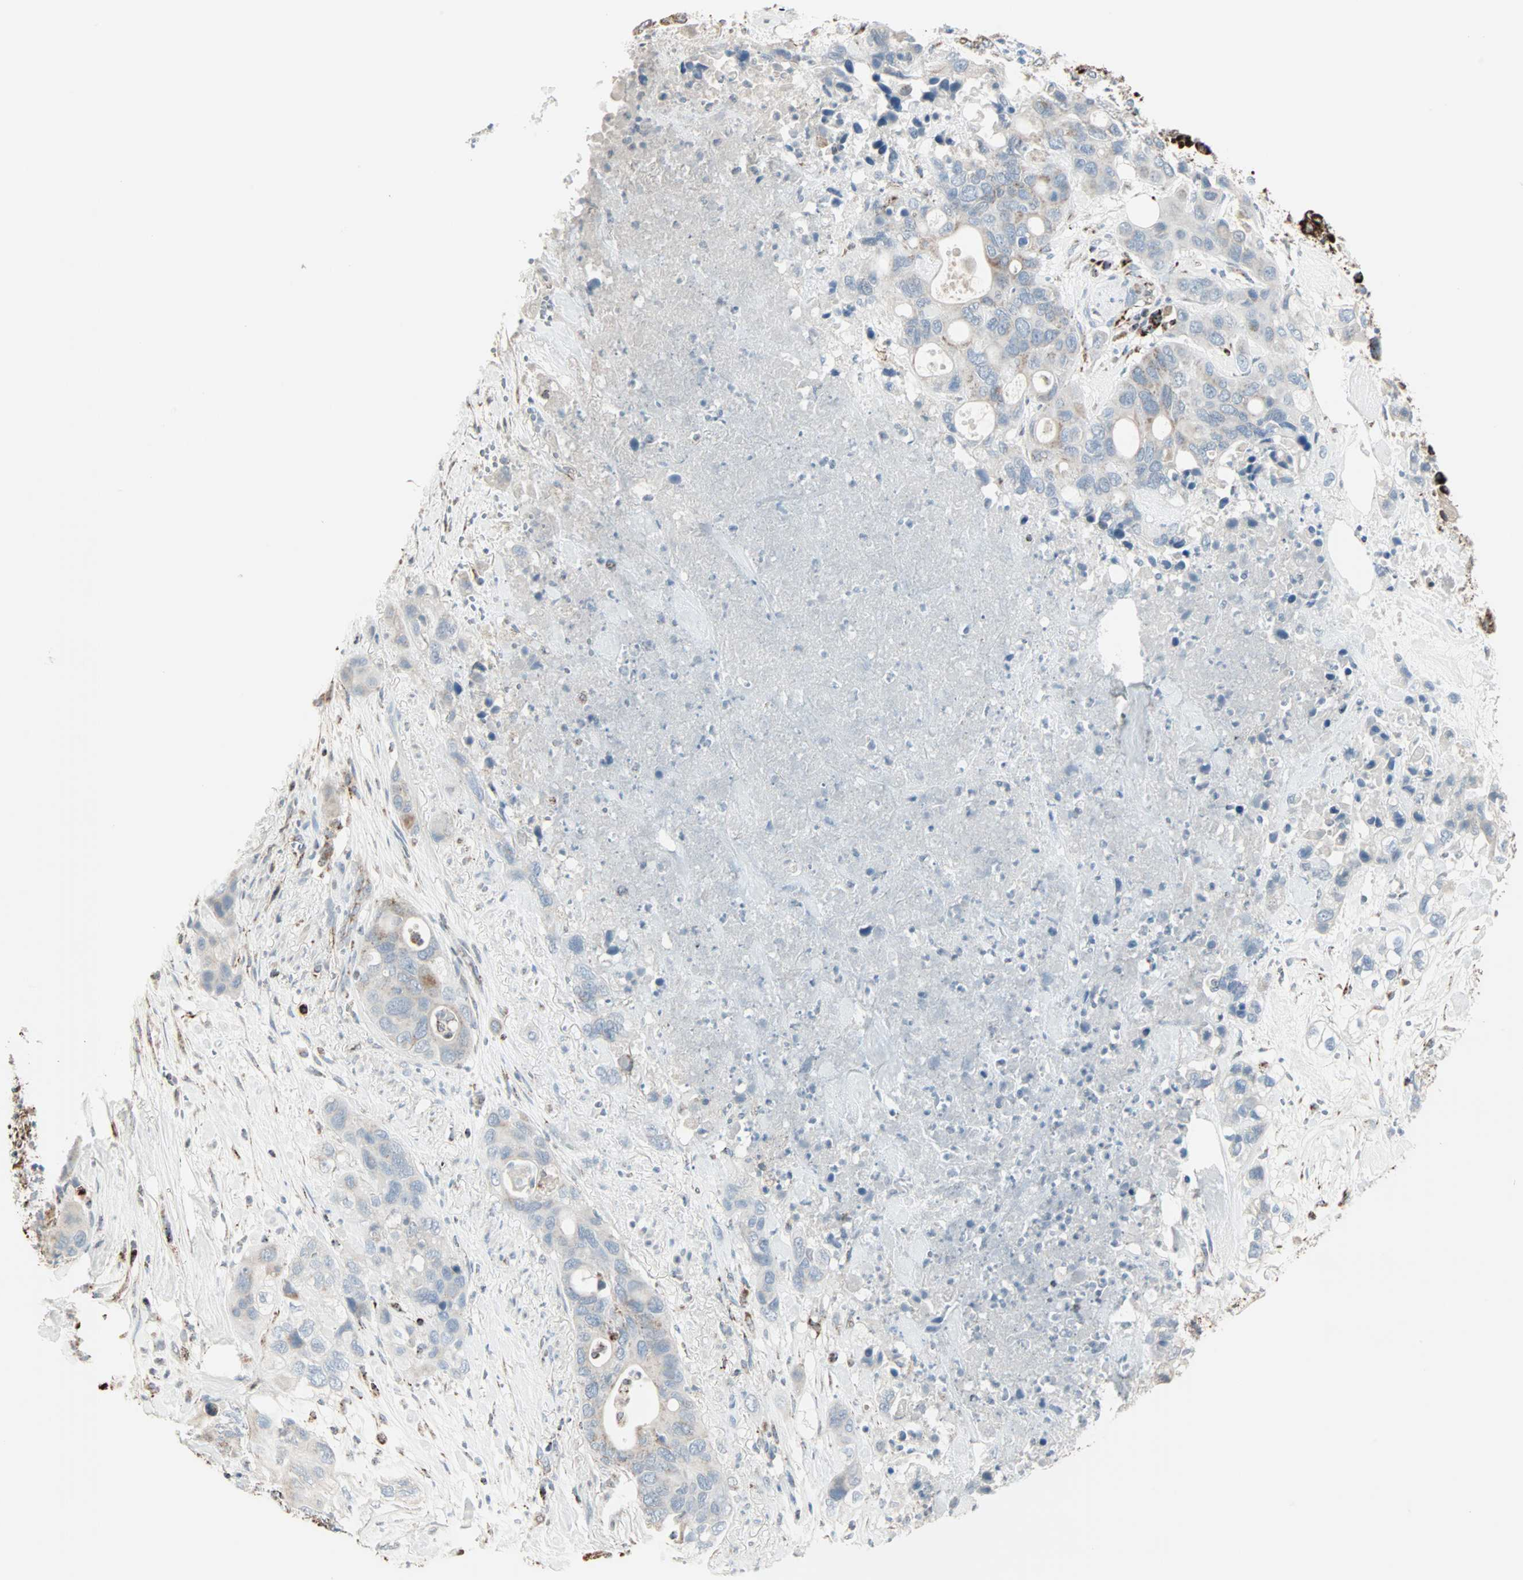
{"staining": {"intensity": "weak", "quantity": "<25%", "location": "cytoplasmic/membranous"}, "tissue": "pancreatic cancer", "cell_type": "Tumor cells", "image_type": "cancer", "snomed": [{"axis": "morphology", "description": "Adenocarcinoma, NOS"}, {"axis": "topography", "description": "Pancreas"}], "caption": "This is an immunohistochemistry micrograph of human adenocarcinoma (pancreatic). There is no expression in tumor cells.", "gene": "IDH2", "patient": {"sex": "female", "age": 71}}